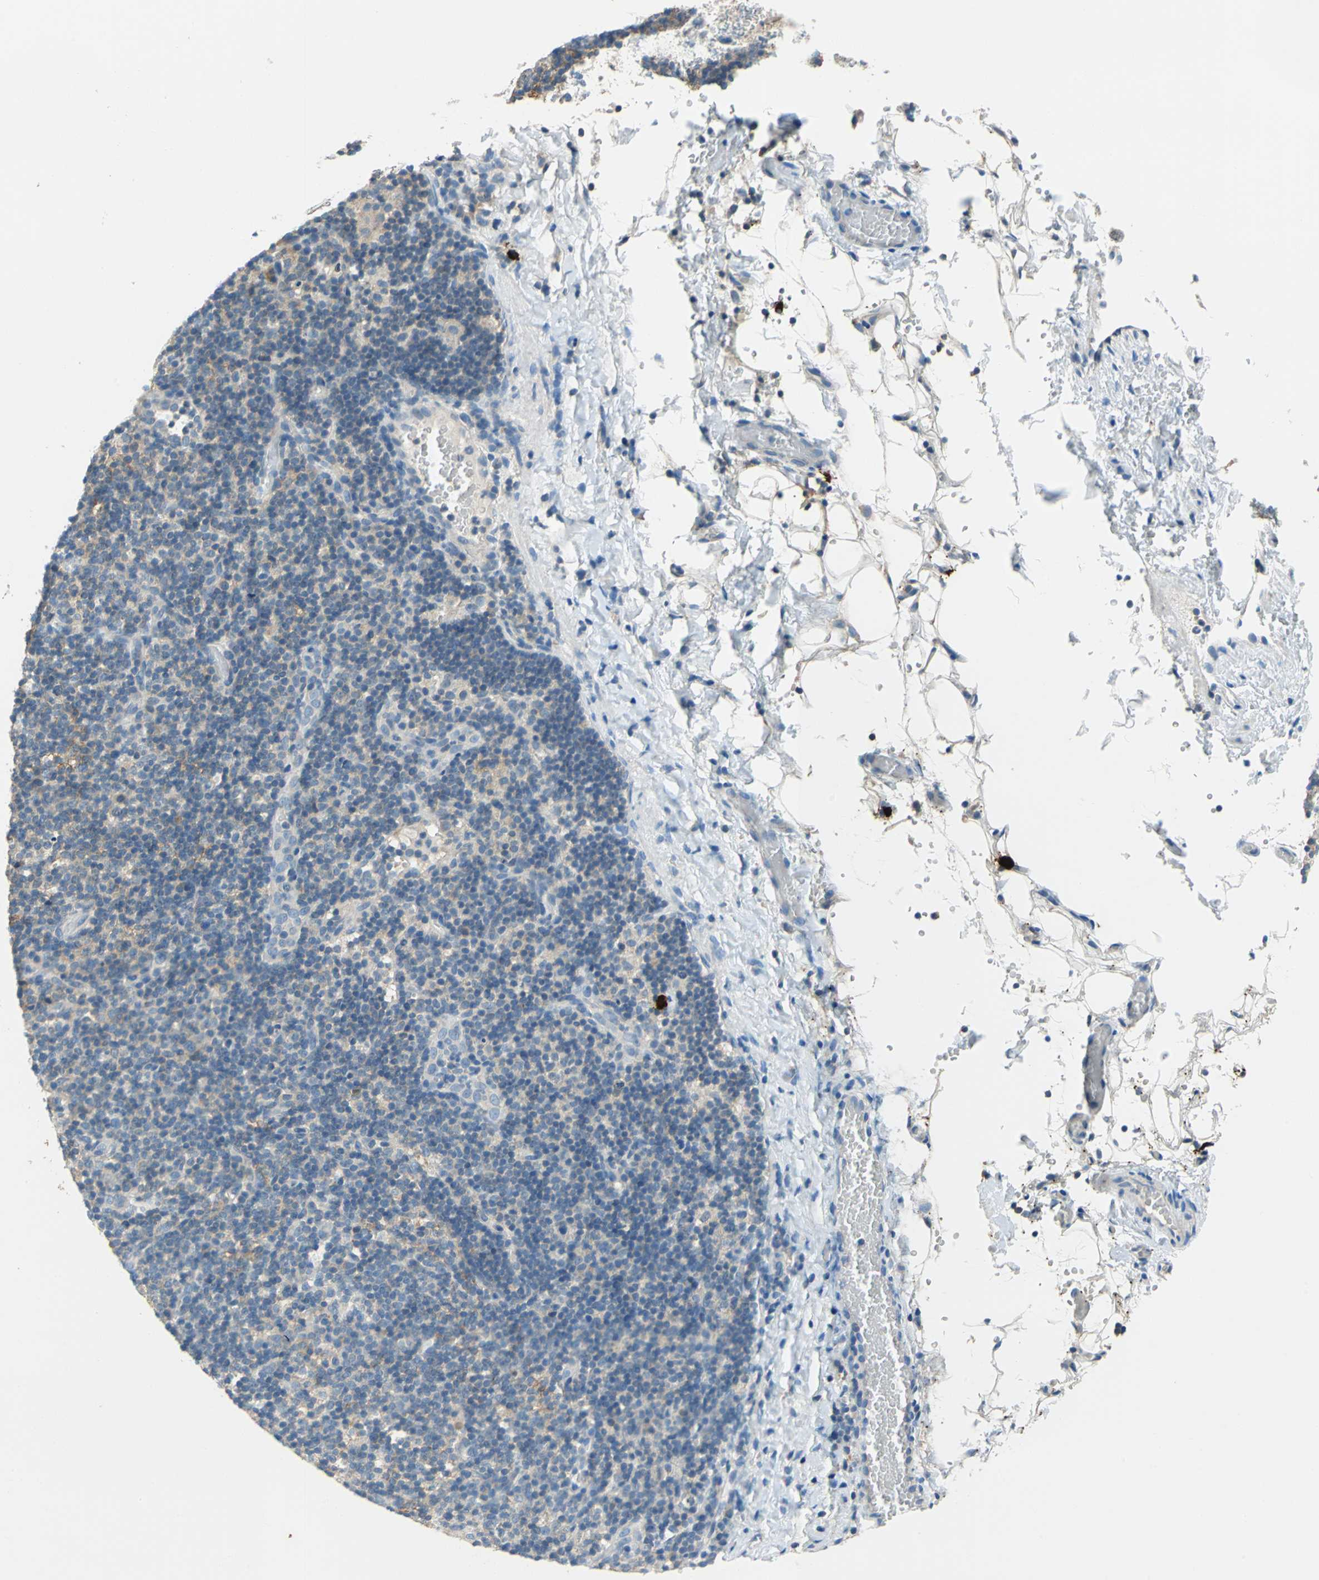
{"staining": {"intensity": "negative", "quantity": "none", "location": "none"}, "tissue": "lymphoma", "cell_type": "Tumor cells", "image_type": "cancer", "snomed": [{"axis": "morphology", "description": "Hodgkin's disease, NOS"}, {"axis": "topography", "description": "Lymph node"}], "caption": "The image exhibits no staining of tumor cells in Hodgkin's disease.", "gene": "CPA3", "patient": {"sex": "female", "age": 57}}